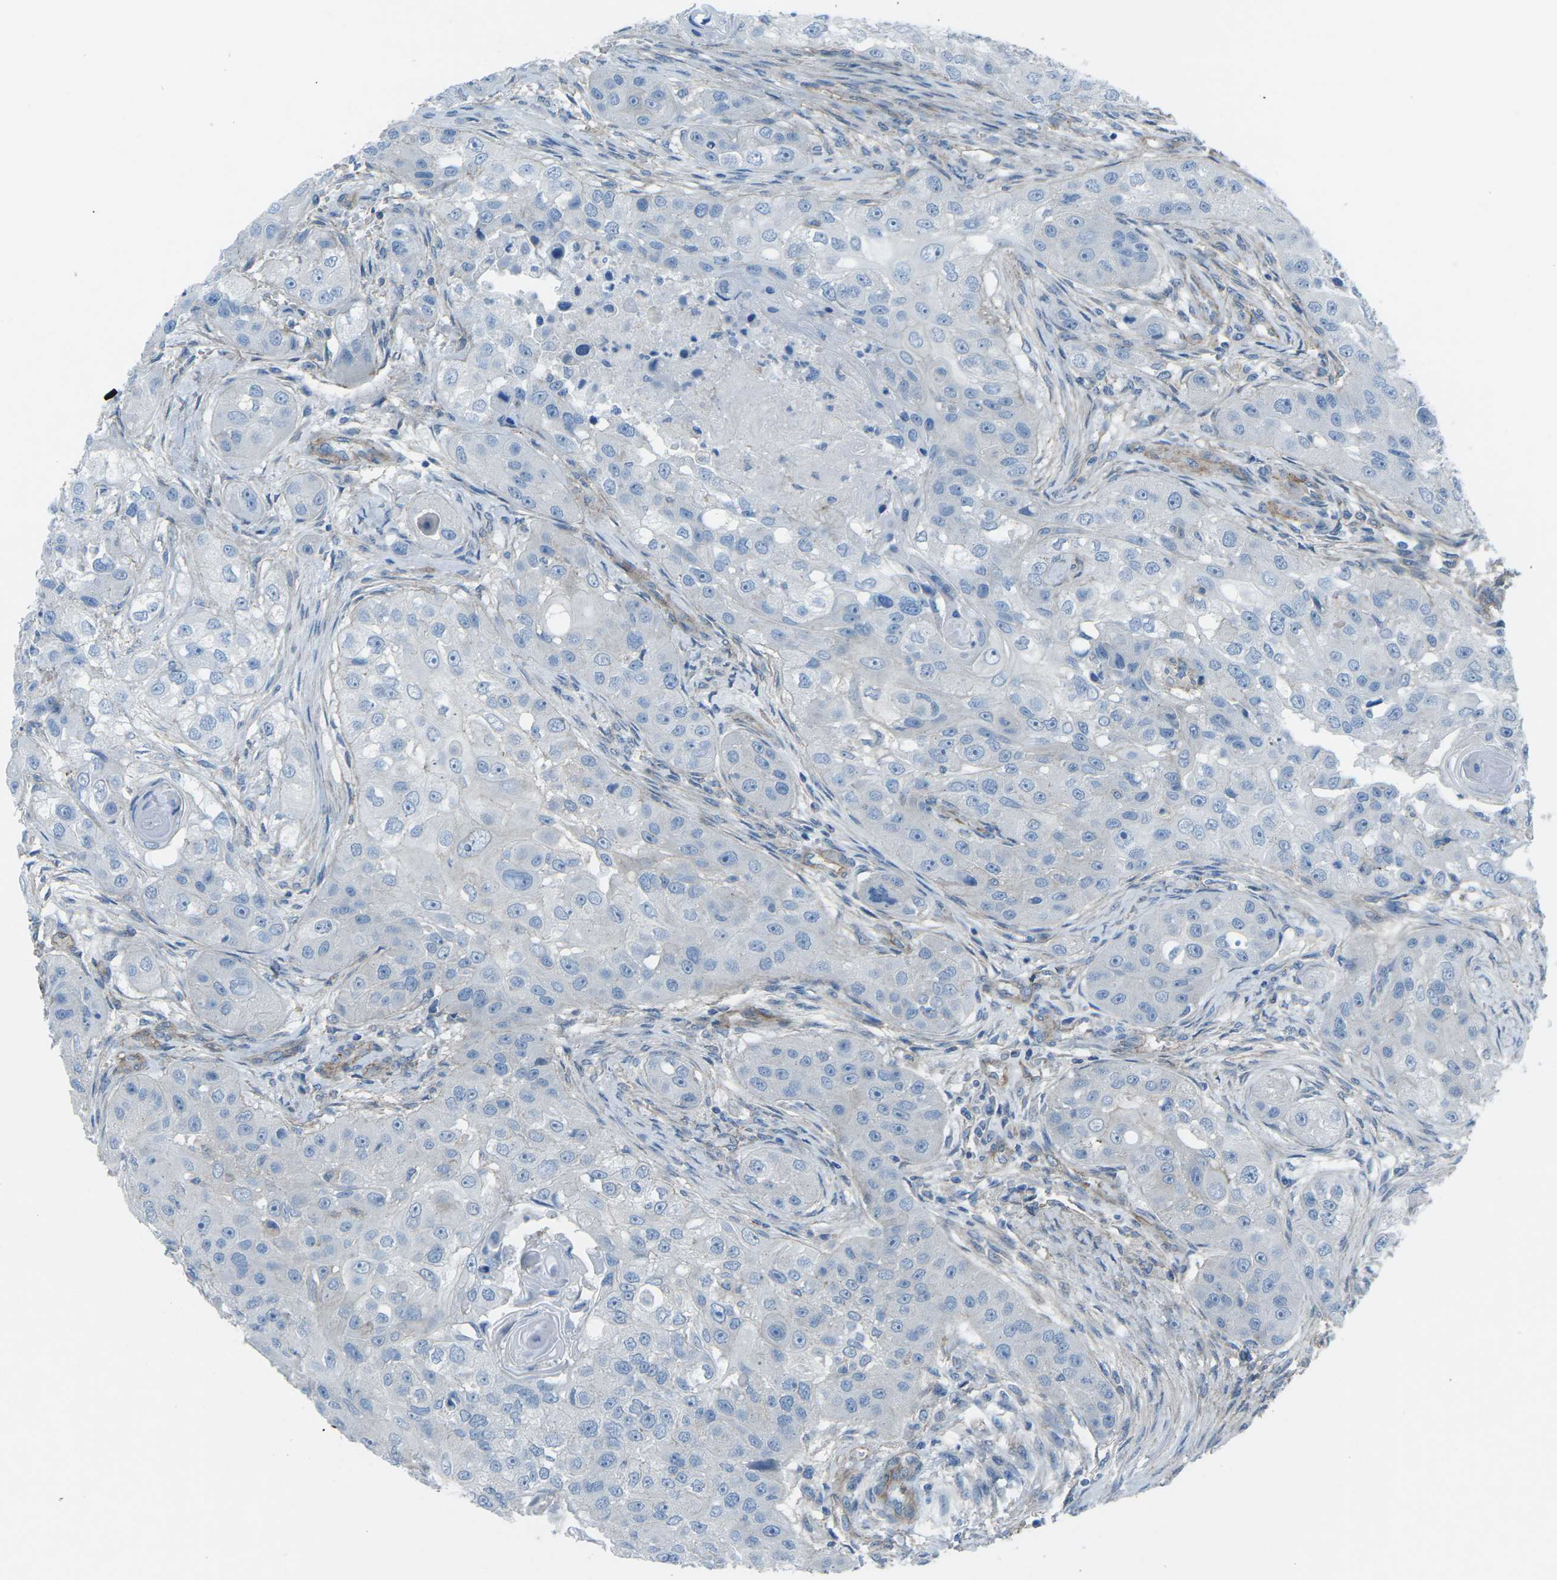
{"staining": {"intensity": "negative", "quantity": "none", "location": "none"}, "tissue": "head and neck cancer", "cell_type": "Tumor cells", "image_type": "cancer", "snomed": [{"axis": "morphology", "description": "Normal tissue, NOS"}, {"axis": "morphology", "description": "Squamous cell carcinoma, NOS"}, {"axis": "topography", "description": "Skeletal muscle"}, {"axis": "topography", "description": "Head-Neck"}], "caption": "IHC of head and neck cancer (squamous cell carcinoma) exhibits no positivity in tumor cells.", "gene": "UTRN", "patient": {"sex": "male", "age": 51}}